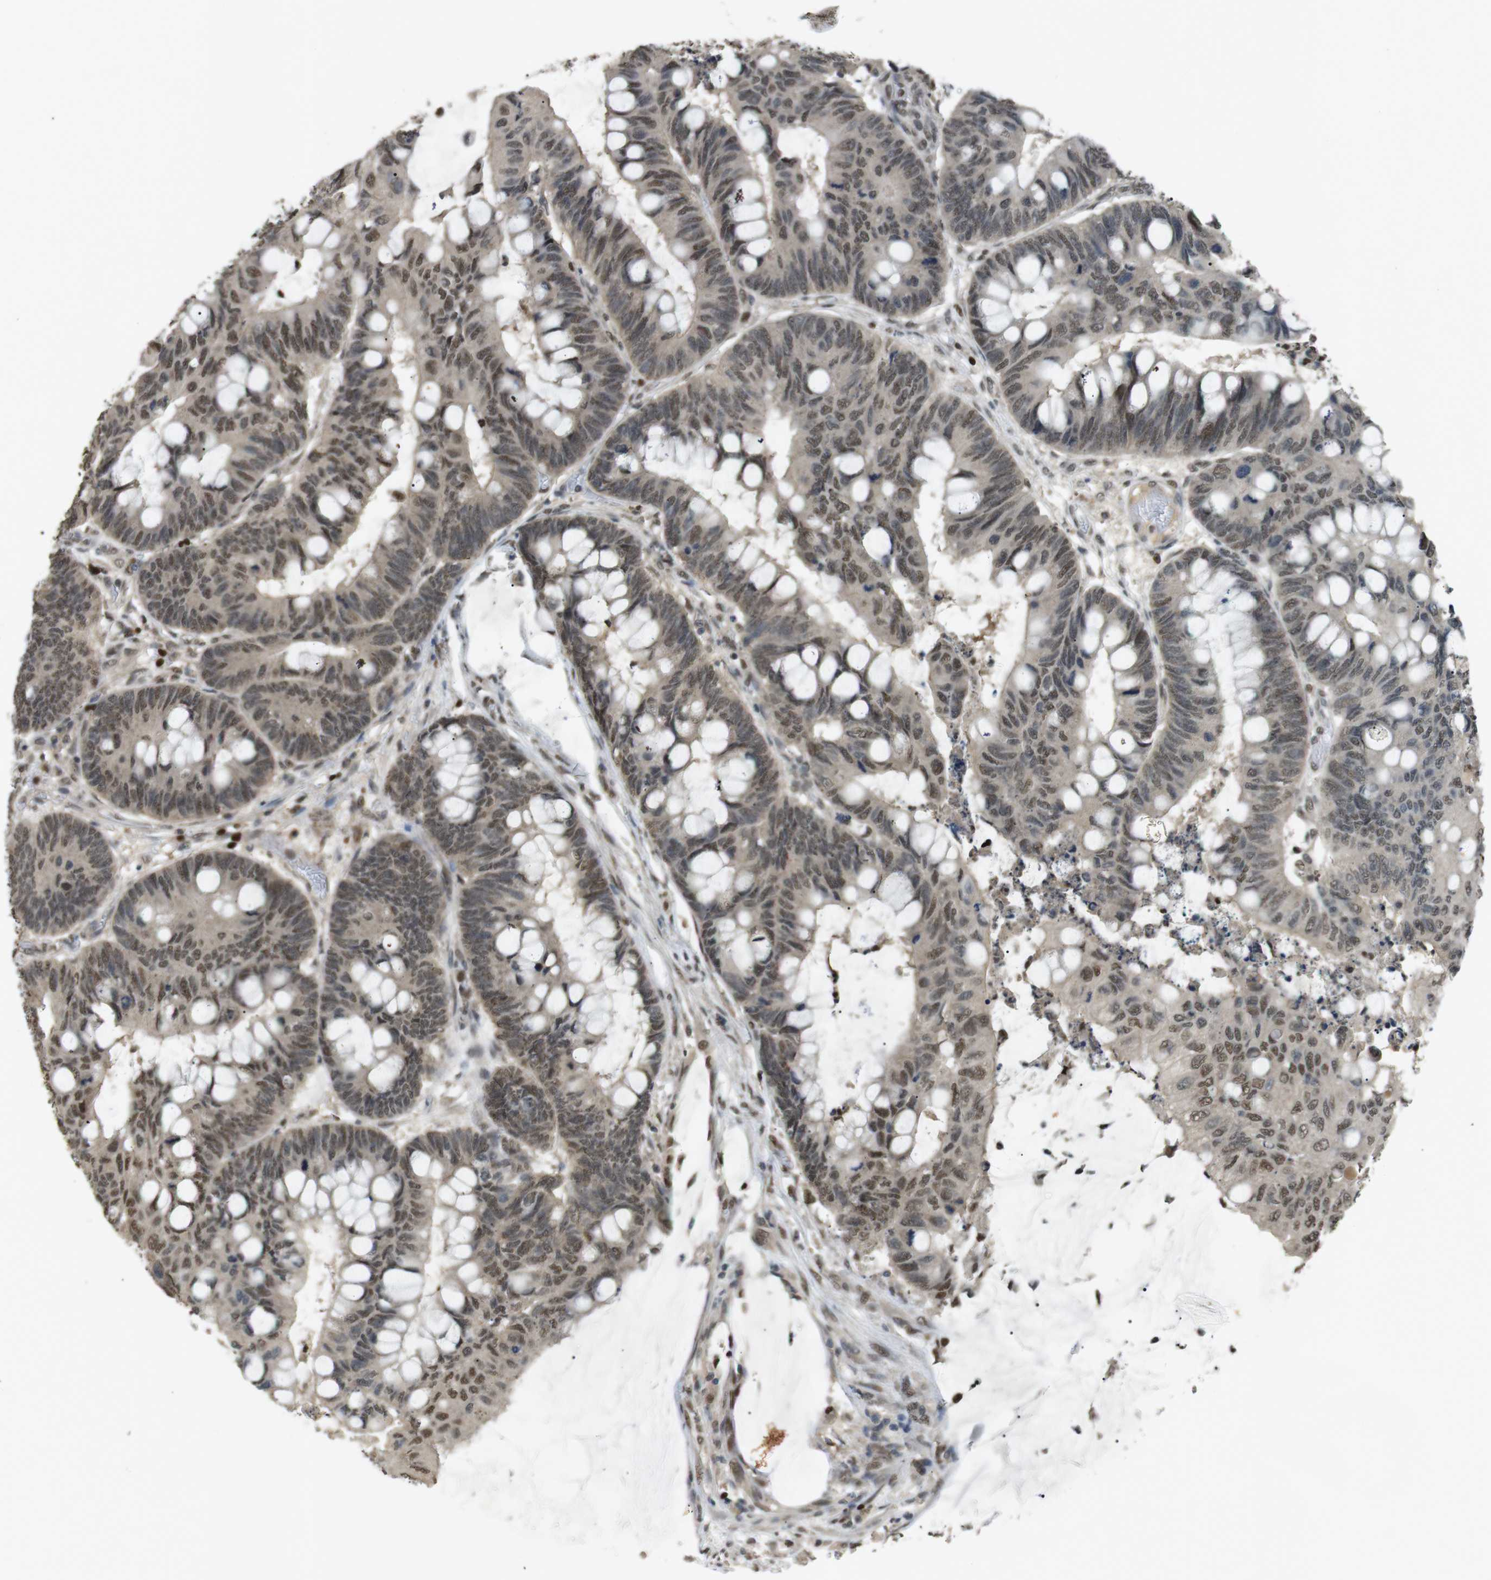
{"staining": {"intensity": "moderate", "quantity": ">75%", "location": "nuclear"}, "tissue": "colorectal cancer", "cell_type": "Tumor cells", "image_type": "cancer", "snomed": [{"axis": "morphology", "description": "Normal tissue, NOS"}, {"axis": "morphology", "description": "Adenocarcinoma, NOS"}, {"axis": "topography", "description": "Rectum"}], "caption": "This is a photomicrograph of immunohistochemistry (IHC) staining of colorectal cancer, which shows moderate positivity in the nuclear of tumor cells.", "gene": "ORAI3", "patient": {"sex": "male", "age": 92}}